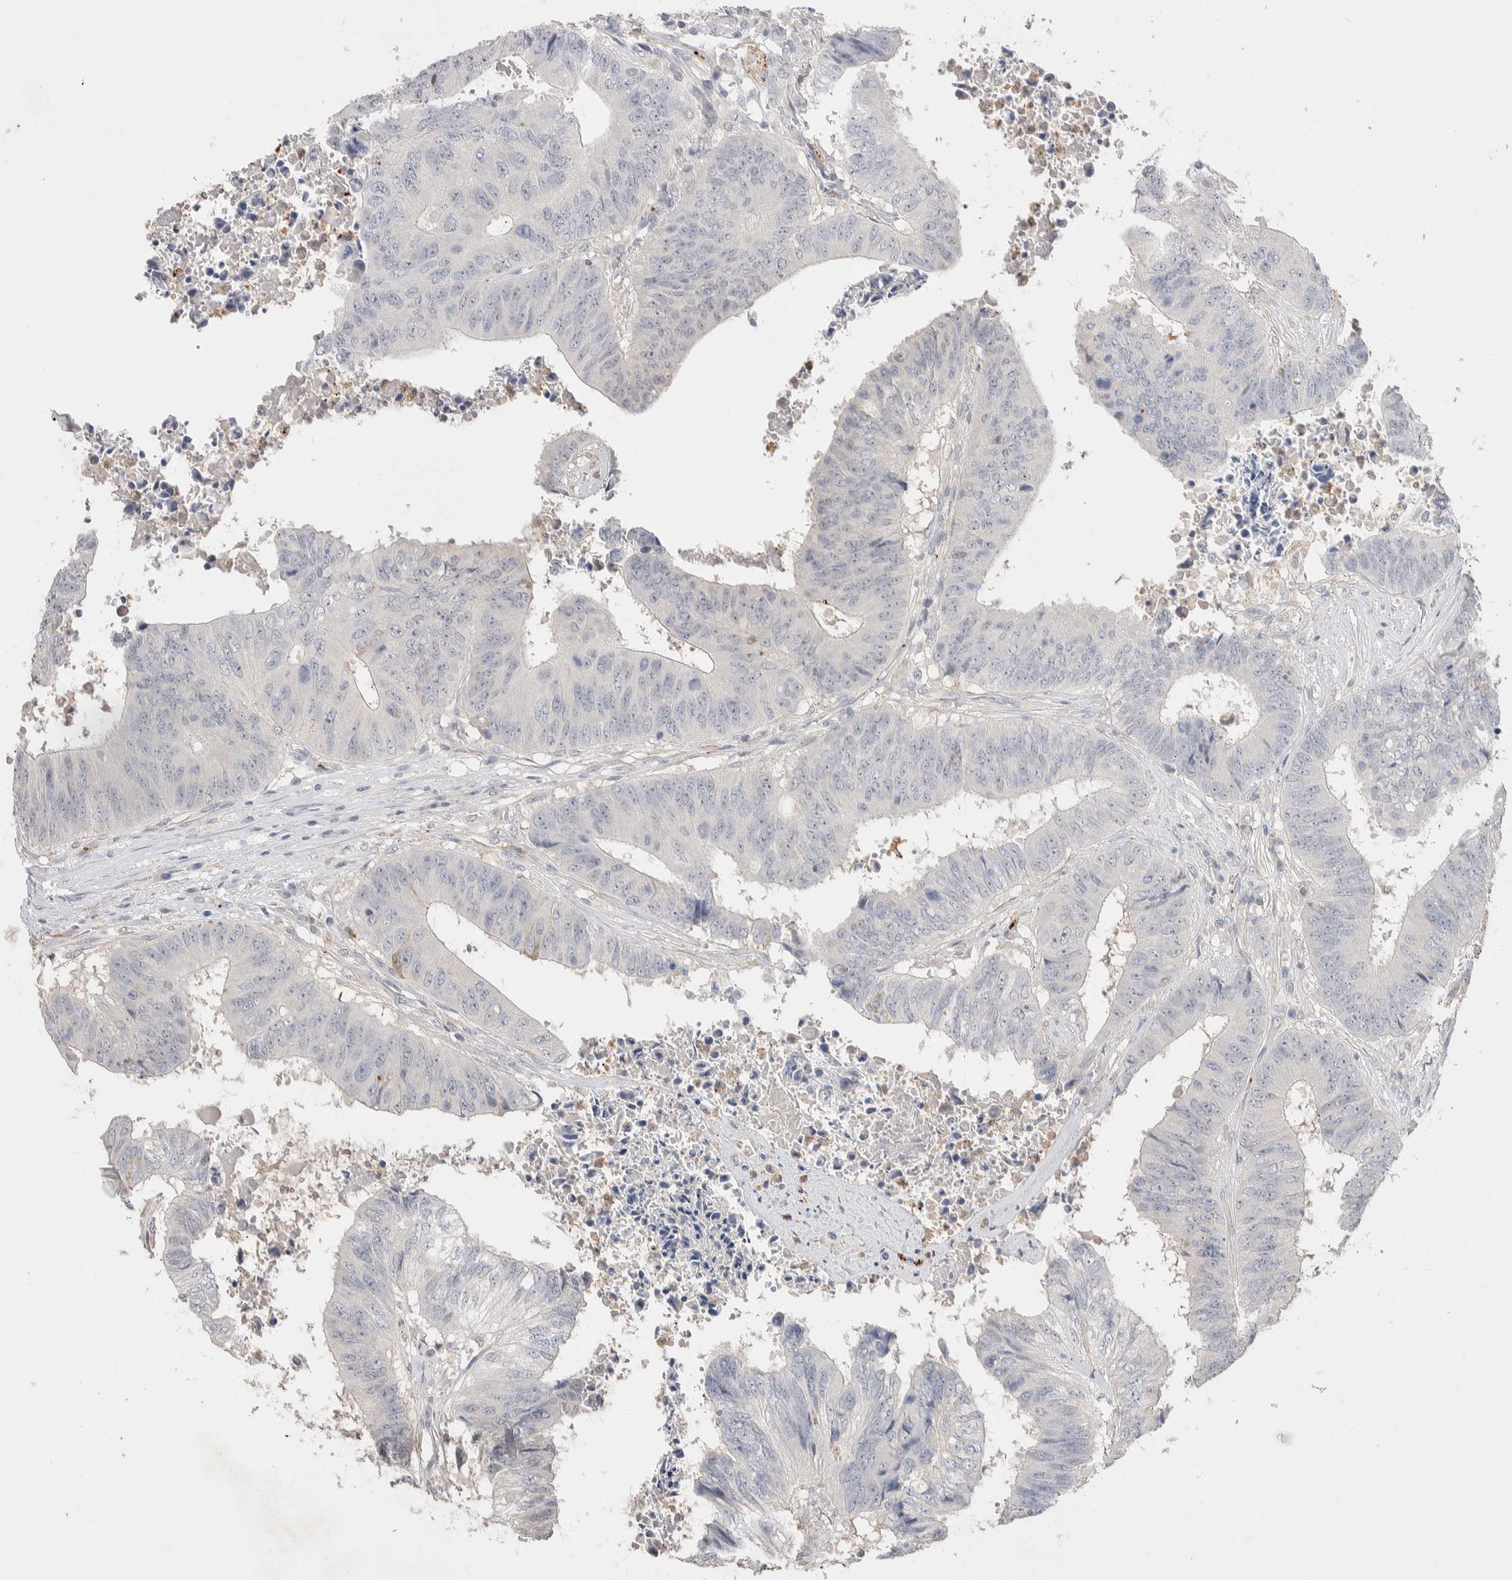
{"staining": {"intensity": "negative", "quantity": "none", "location": "none"}, "tissue": "colorectal cancer", "cell_type": "Tumor cells", "image_type": "cancer", "snomed": [{"axis": "morphology", "description": "Adenocarcinoma, NOS"}, {"axis": "topography", "description": "Rectum"}], "caption": "There is no significant expression in tumor cells of colorectal adenocarcinoma. (Brightfield microscopy of DAB immunohistochemistry at high magnification).", "gene": "FFAR2", "patient": {"sex": "male", "age": 72}}